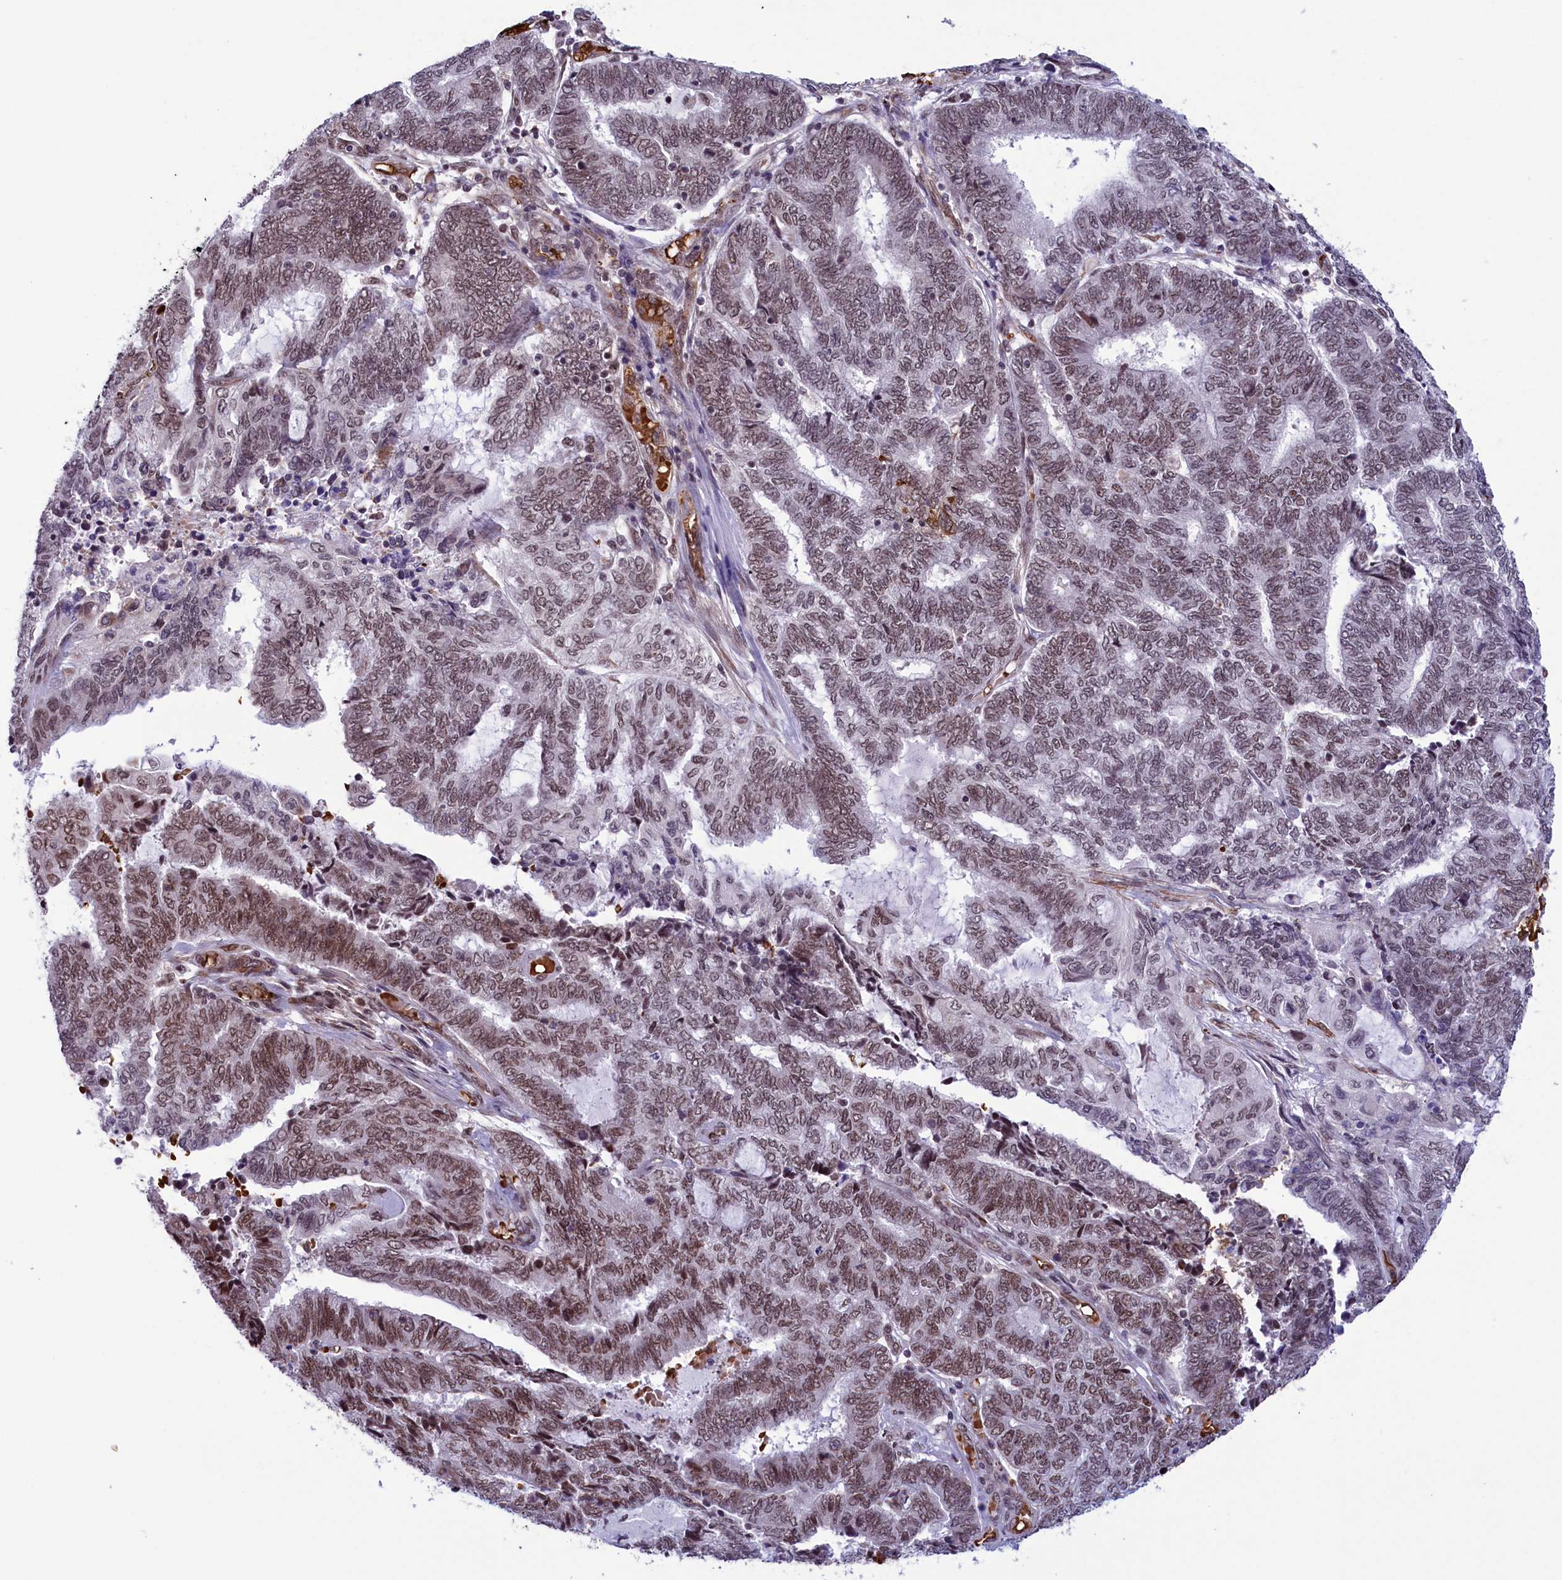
{"staining": {"intensity": "weak", "quantity": ">75%", "location": "nuclear"}, "tissue": "endometrial cancer", "cell_type": "Tumor cells", "image_type": "cancer", "snomed": [{"axis": "morphology", "description": "Adenocarcinoma, NOS"}, {"axis": "topography", "description": "Uterus"}, {"axis": "topography", "description": "Endometrium"}], "caption": "Endometrial adenocarcinoma stained with a brown dye shows weak nuclear positive staining in approximately >75% of tumor cells.", "gene": "MPHOSPH8", "patient": {"sex": "female", "age": 70}}